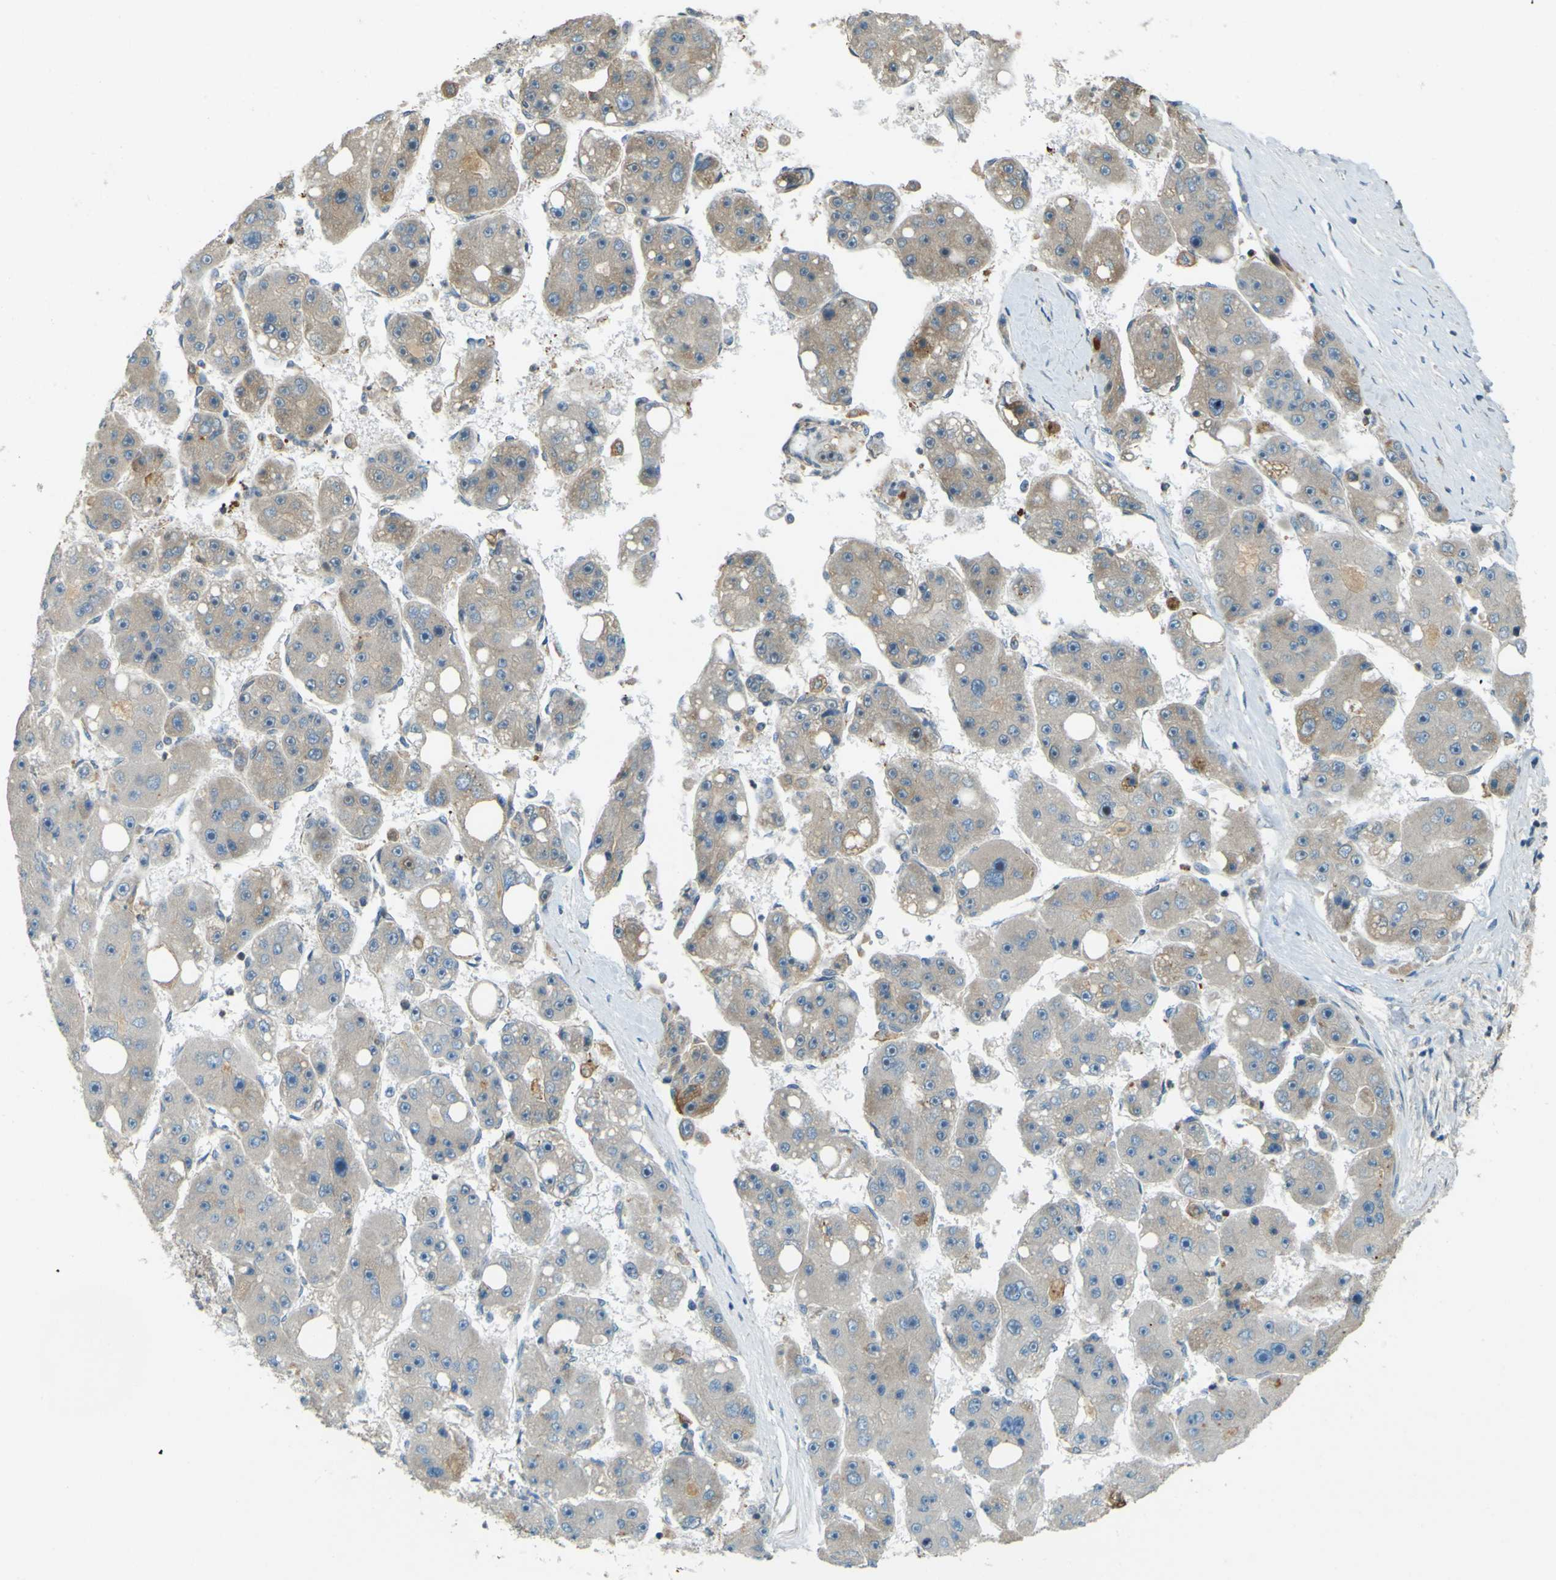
{"staining": {"intensity": "weak", "quantity": "25%-75%", "location": "cytoplasmic/membranous"}, "tissue": "liver cancer", "cell_type": "Tumor cells", "image_type": "cancer", "snomed": [{"axis": "morphology", "description": "Carcinoma, Hepatocellular, NOS"}, {"axis": "topography", "description": "Liver"}], "caption": "A brown stain shows weak cytoplasmic/membranous staining of a protein in liver hepatocellular carcinoma tumor cells.", "gene": "LPCAT1", "patient": {"sex": "female", "age": 61}}